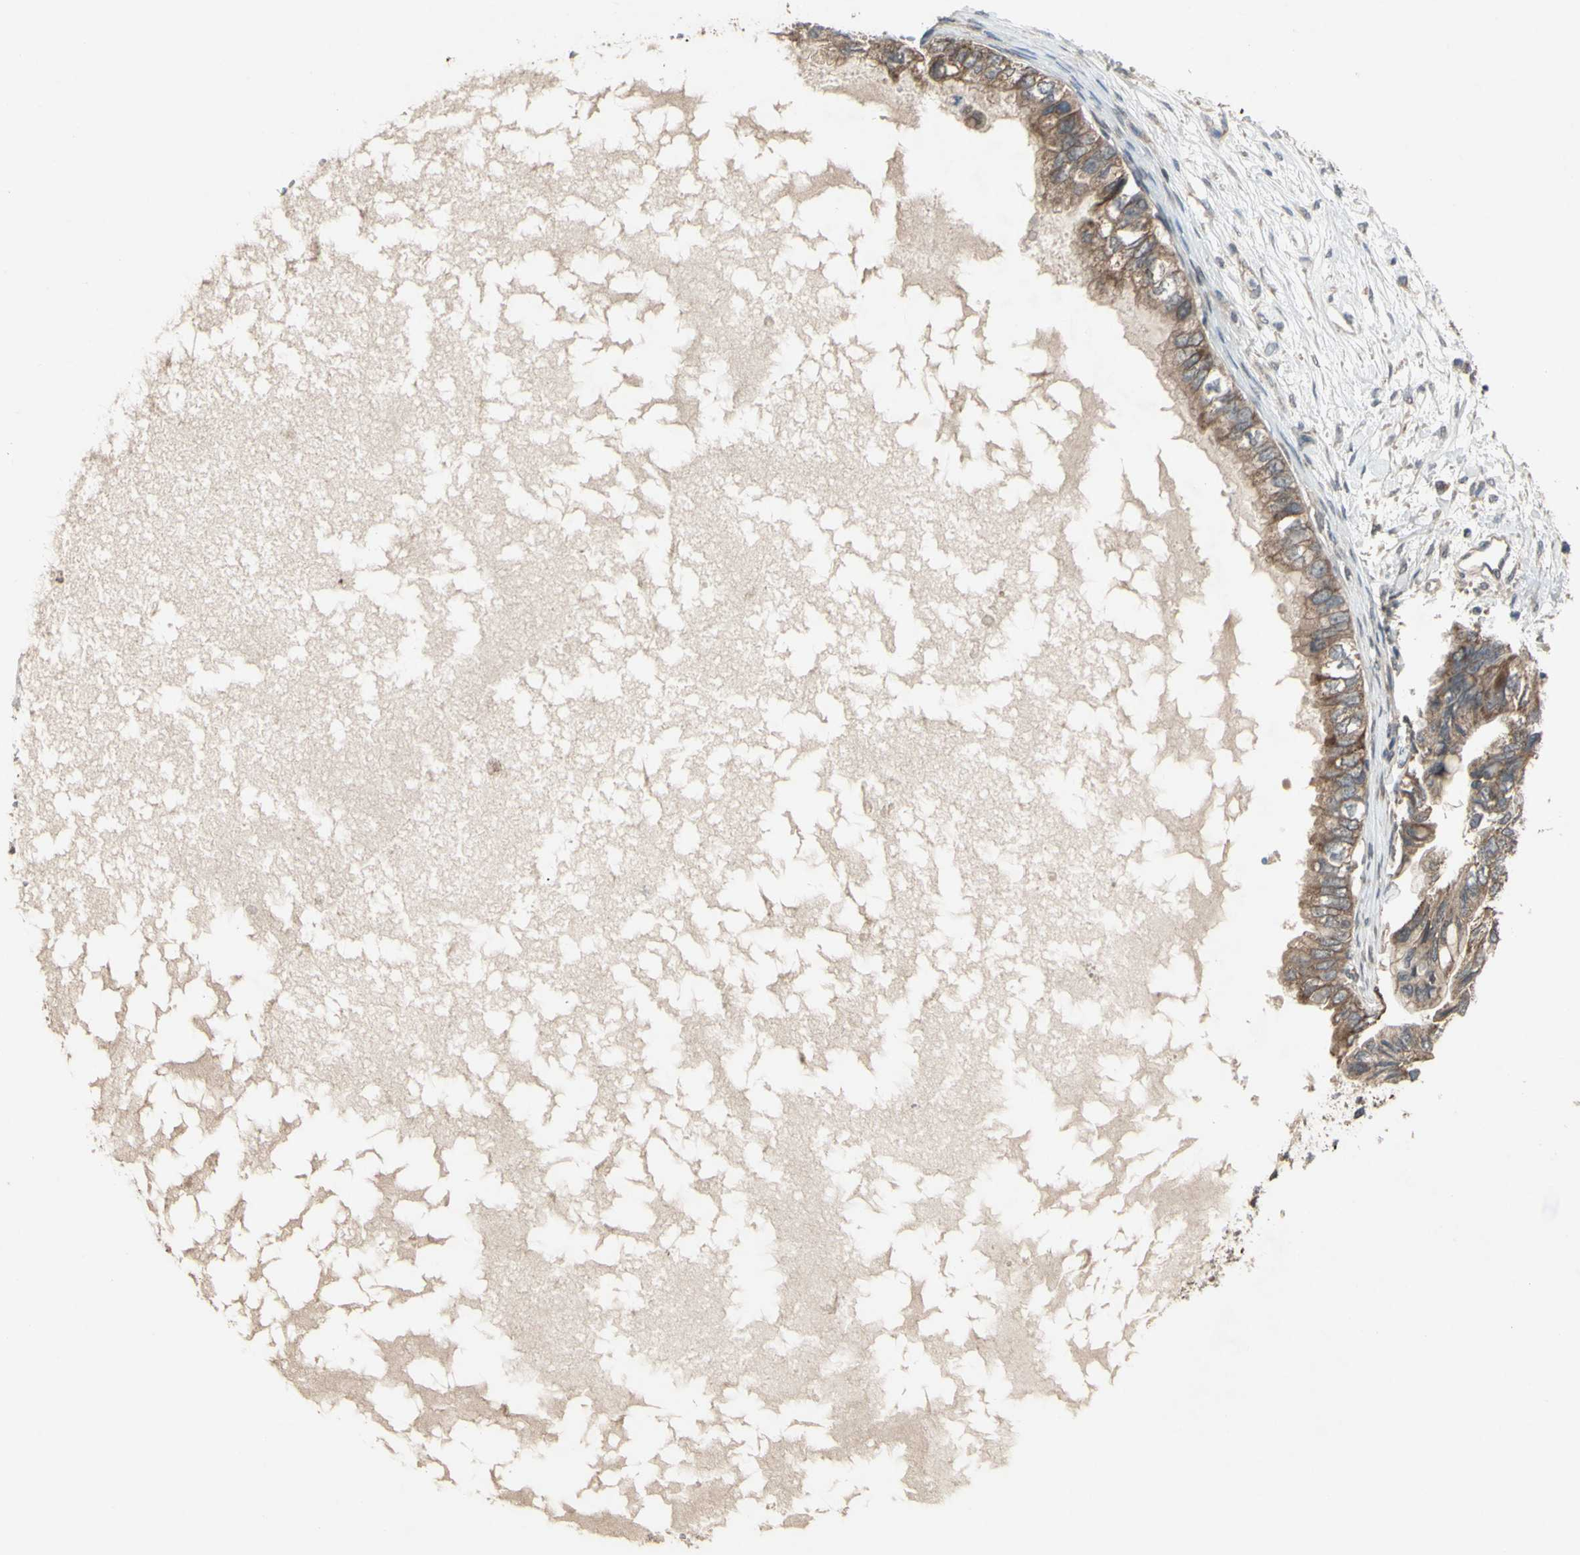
{"staining": {"intensity": "moderate", "quantity": ">75%", "location": "cytoplasmic/membranous"}, "tissue": "ovarian cancer", "cell_type": "Tumor cells", "image_type": "cancer", "snomed": [{"axis": "morphology", "description": "Cystadenocarcinoma, mucinous, NOS"}, {"axis": "topography", "description": "Ovary"}], "caption": "Immunohistochemical staining of human ovarian cancer (mucinous cystadenocarcinoma) reveals moderate cytoplasmic/membranous protein staining in about >75% of tumor cells.", "gene": "CD164", "patient": {"sex": "female", "age": 80}}